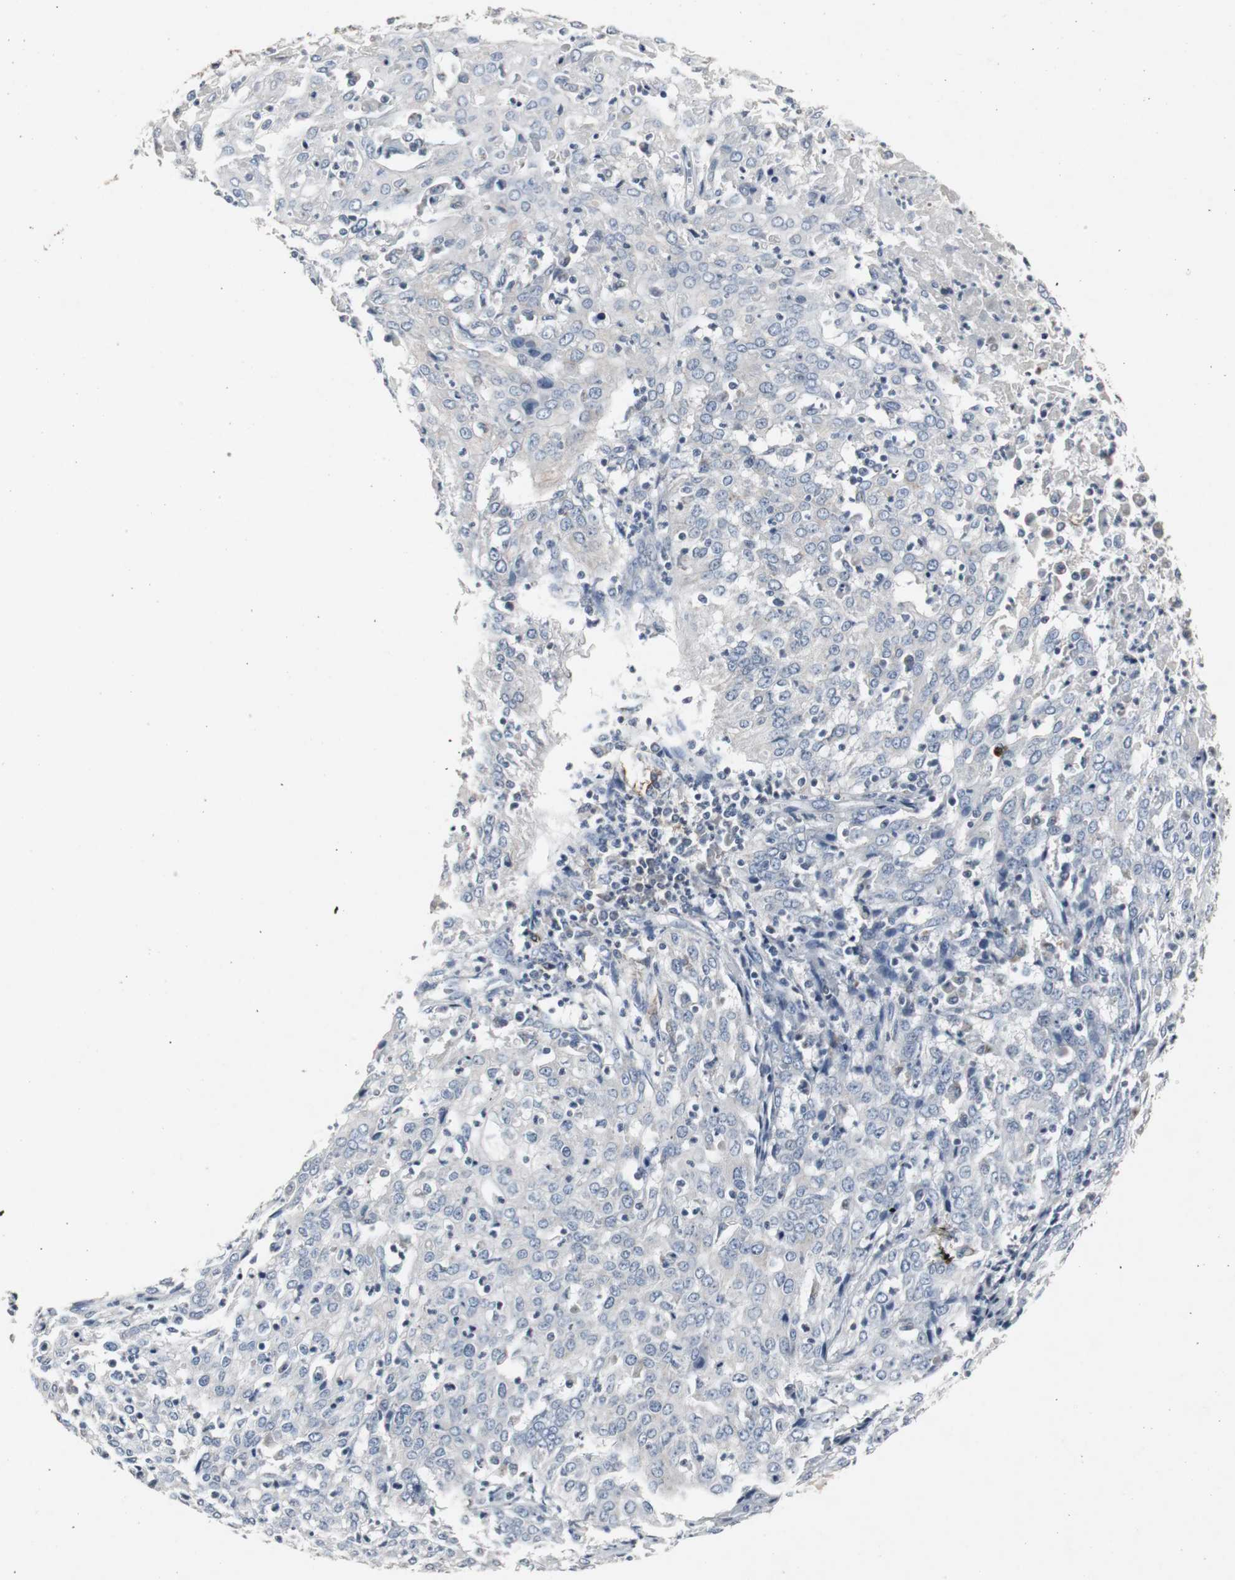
{"staining": {"intensity": "negative", "quantity": "none", "location": "none"}, "tissue": "cervical cancer", "cell_type": "Tumor cells", "image_type": "cancer", "snomed": [{"axis": "morphology", "description": "Squamous cell carcinoma, NOS"}, {"axis": "topography", "description": "Cervix"}], "caption": "Immunohistochemistry (IHC) of cervical cancer exhibits no expression in tumor cells.", "gene": "ACAA1", "patient": {"sex": "female", "age": 39}}